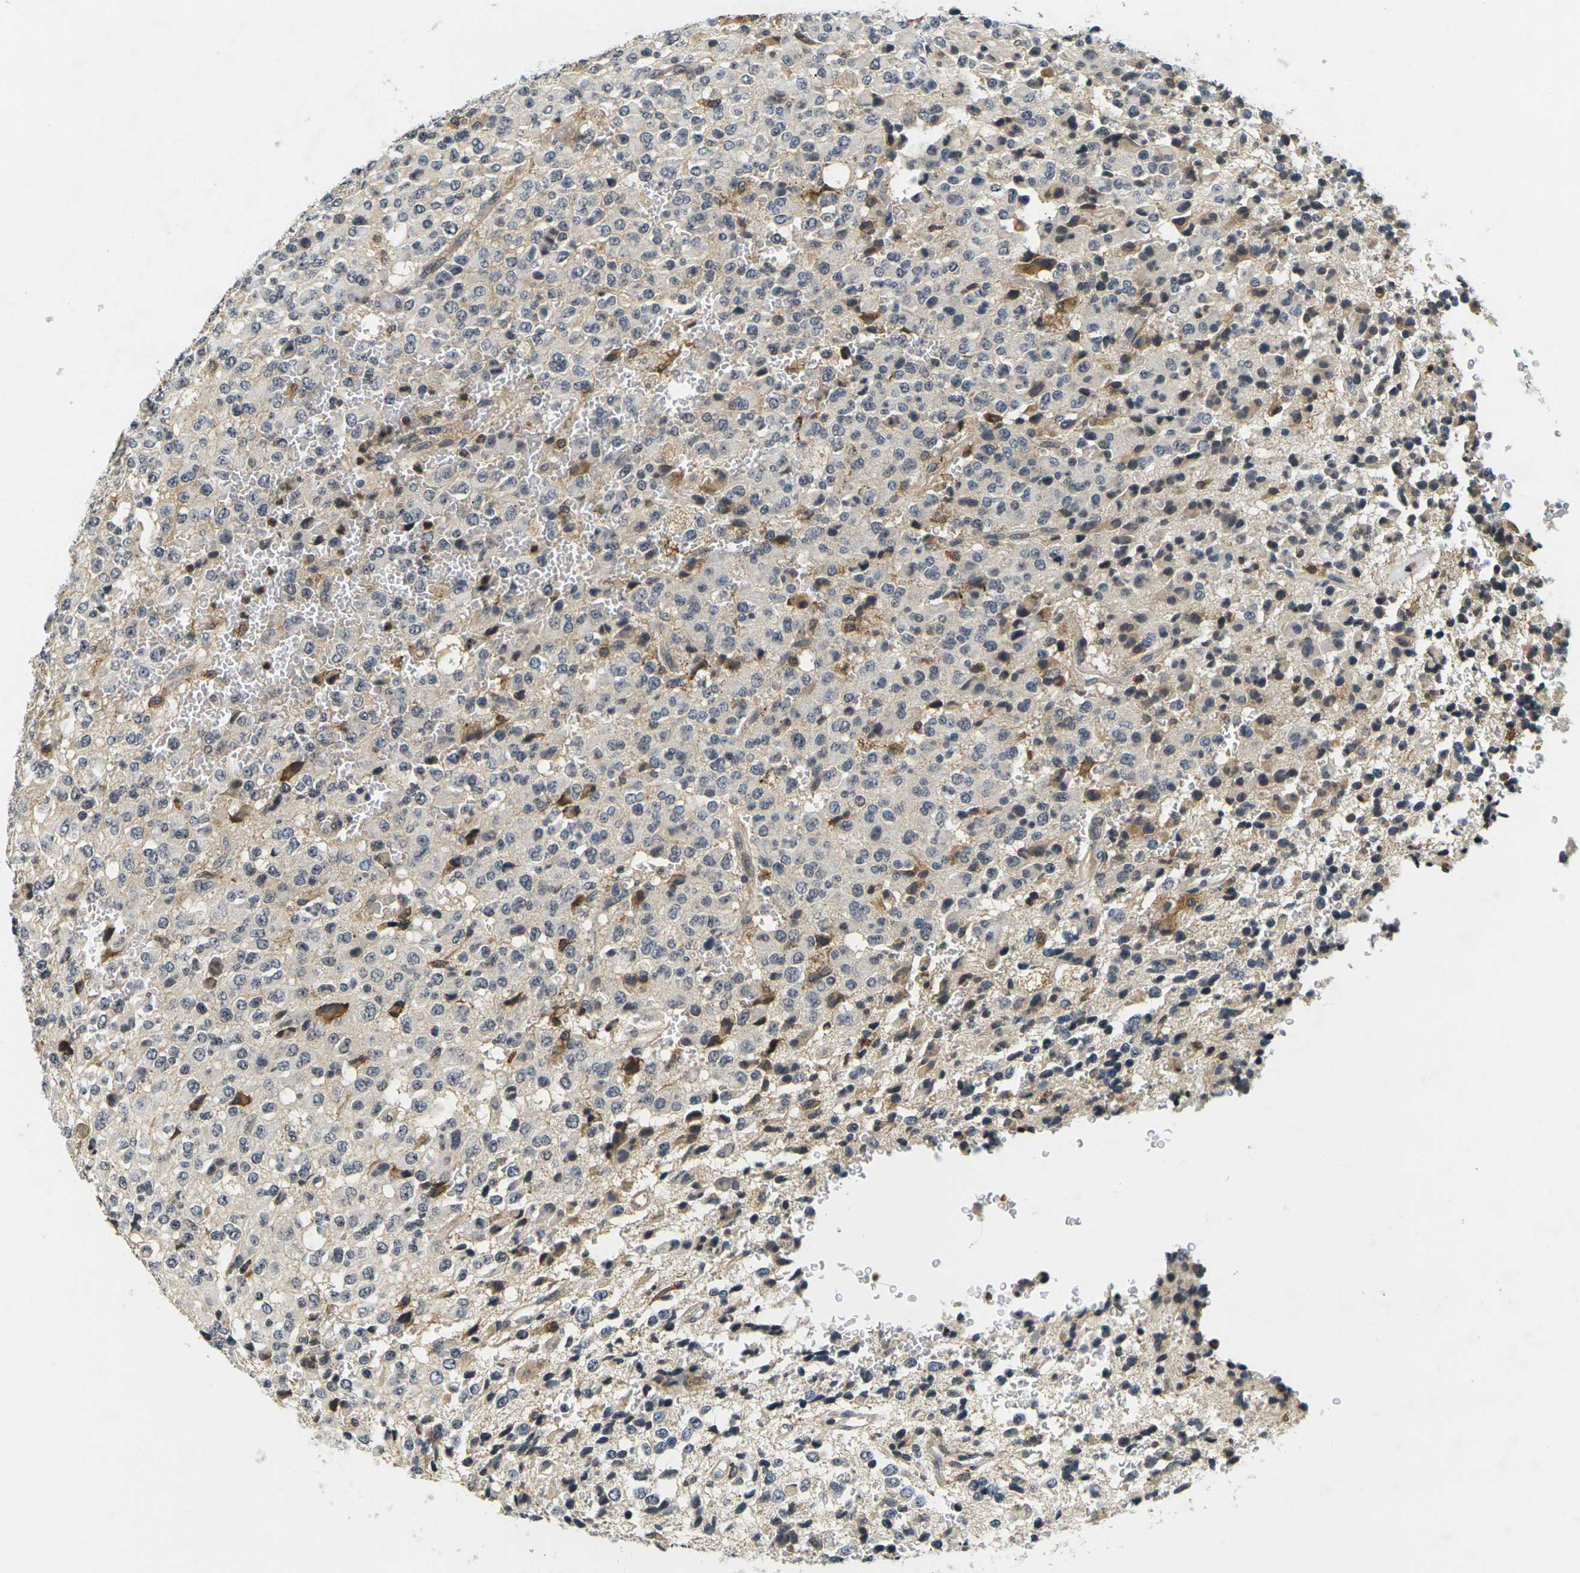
{"staining": {"intensity": "negative", "quantity": "none", "location": "none"}, "tissue": "glioma", "cell_type": "Tumor cells", "image_type": "cancer", "snomed": [{"axis": "morphology", "description": "Glioma, malignant, High grade"}, {"axis": "topography", "description": "pancreas cauda"}], "caption": "This micrograph is of high-grade glioma (malignant) stained with immunohistochemistry to label a protein in brown with the nuclei are counter-stained blue. There is no expression in tumor cells. (Stains: DAB (3,3'-diaminobenzidine) immunohistochemistry with hematoxylin counter stain, Microscopy: brightfield microscopy at high magnification).", "gene": "C1QC", "patient": {"sex": "male", "age": 60}}